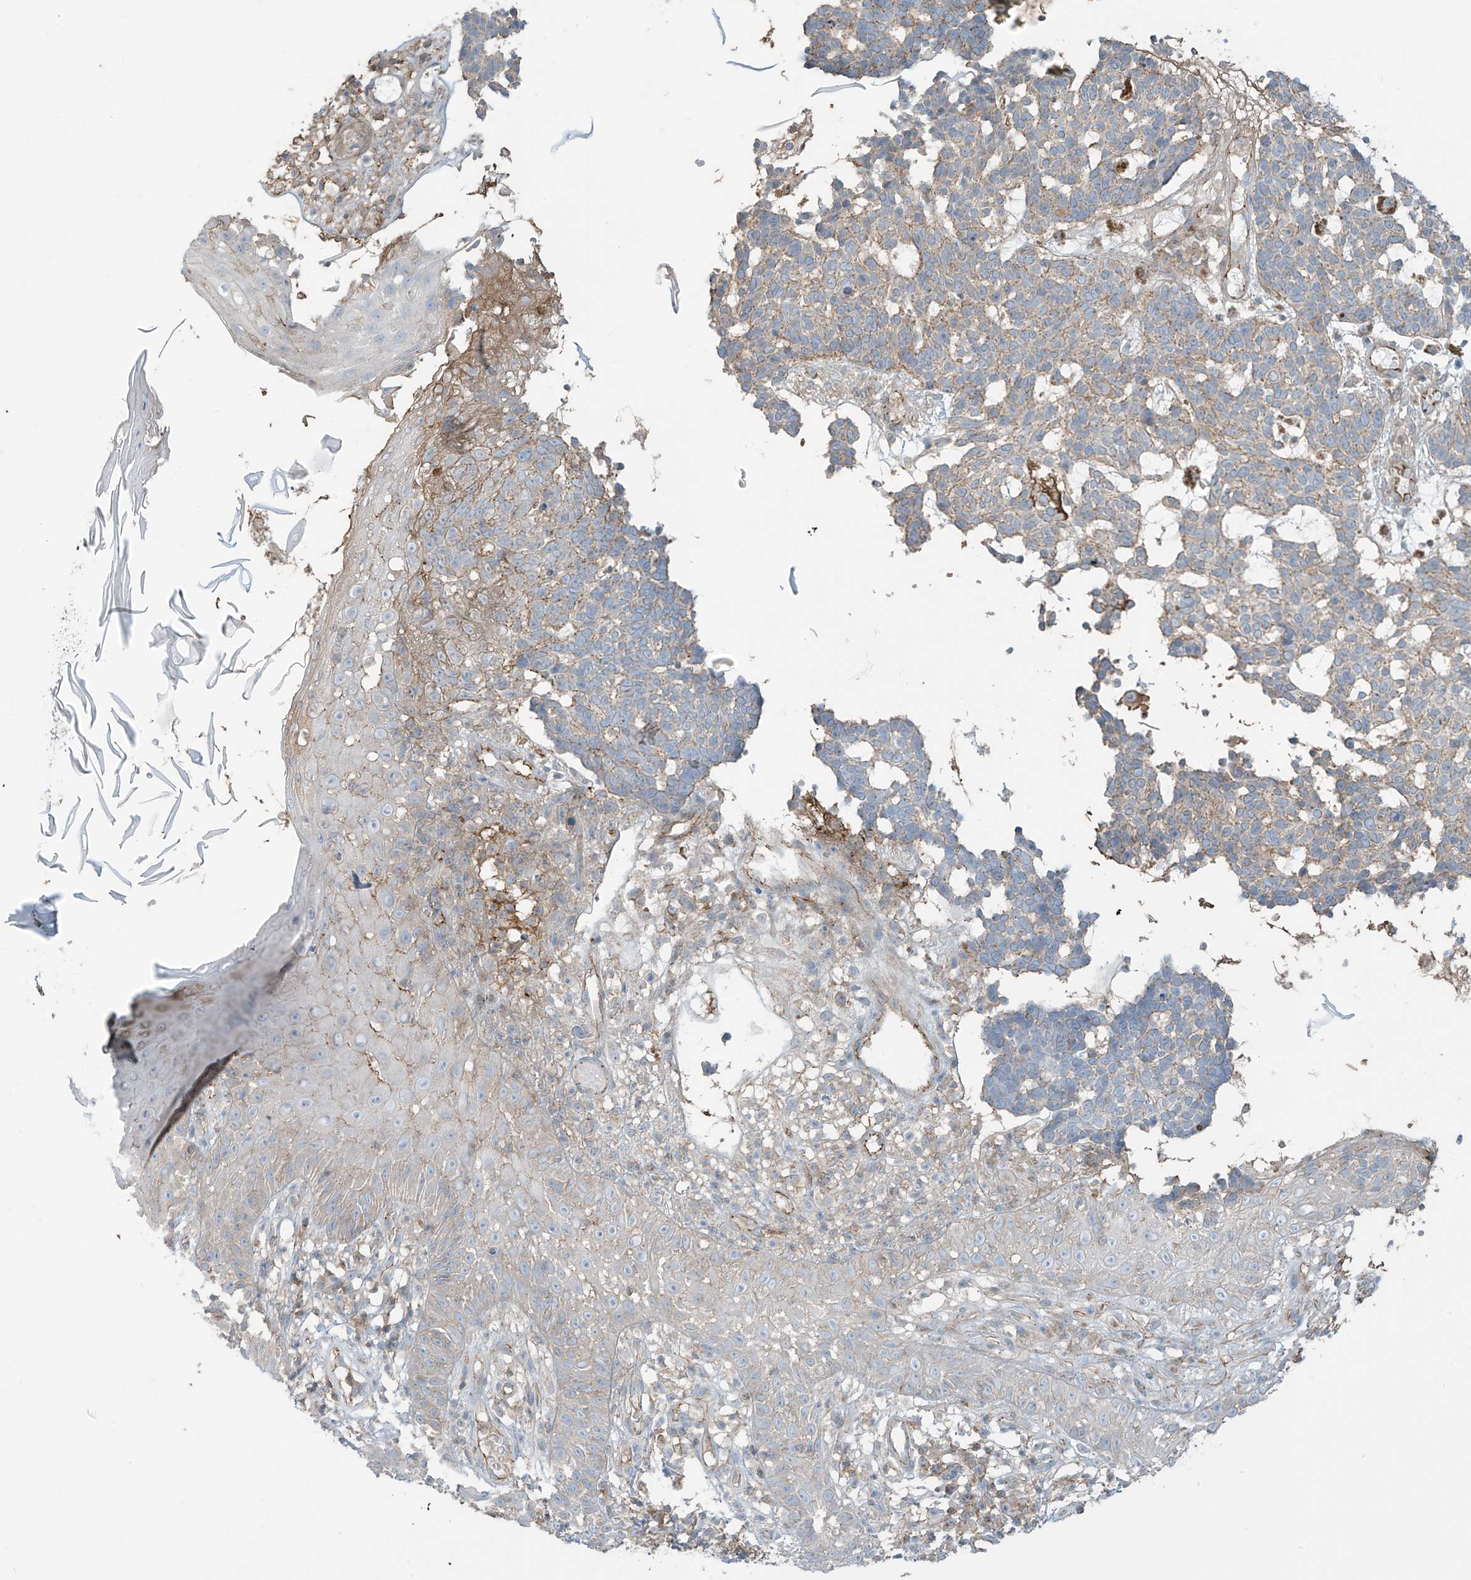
{"staining": {"intensity": "weak", "quantity": ">75%", "location": "cytoplasmic/membranous"}, "tissue": "skin cancer", "cell_type": "Tumor cells", "image_type": "cancer", "snomed": [{"axis": "morphology", "description": "Basal cell carcinoma"}, {"axis": "topography", "description": "Skin"}], "caption": "Weak cytoplasmic/membranous protein expression is identified in approximately >75% of tumor cells in skin cancer (basal cell carcinoma).", "gene": "SLC9A2", "patient": {"sex": "male", "age": 85}}